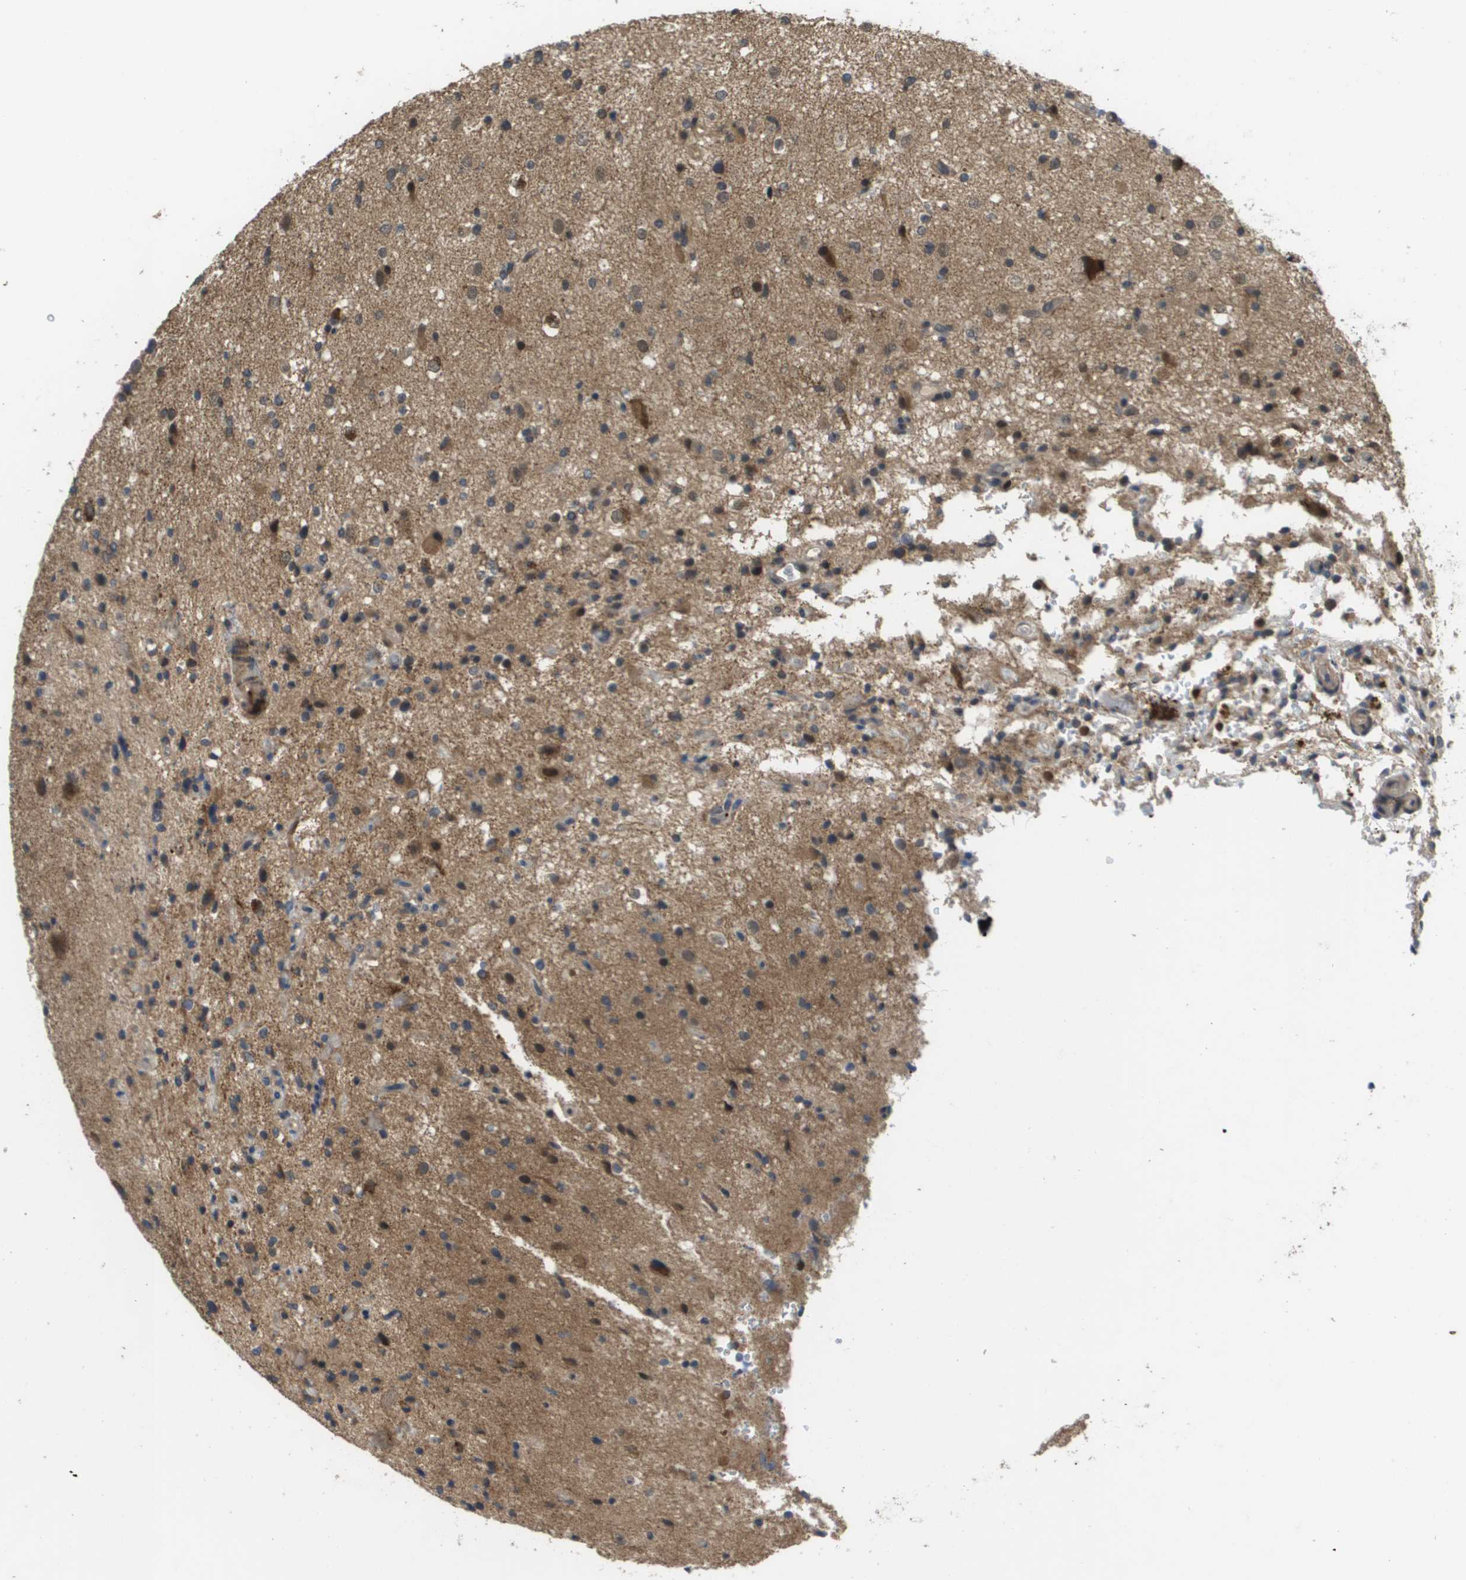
{"staining": {"intensity": "weak", "quantity": ">75%", "location": "cytoplasmic/membranous"}, "tissue": "glioma", "cell_type": "Tumor cells", "image_type": "cancer", "snomed": [{"axis": "morphology", "description": "Glioma, malignant, High grade"}, {"axis": "topography", "description": "Brain"}], "caption": "This is an image of immunohistochemistry (IHC) staining of glioma, which shows weak positivity in the cytoplasmic/membranous of tumor cells.", "gene": "RBM38", "patient": {"sex": "male", "age": 33}}